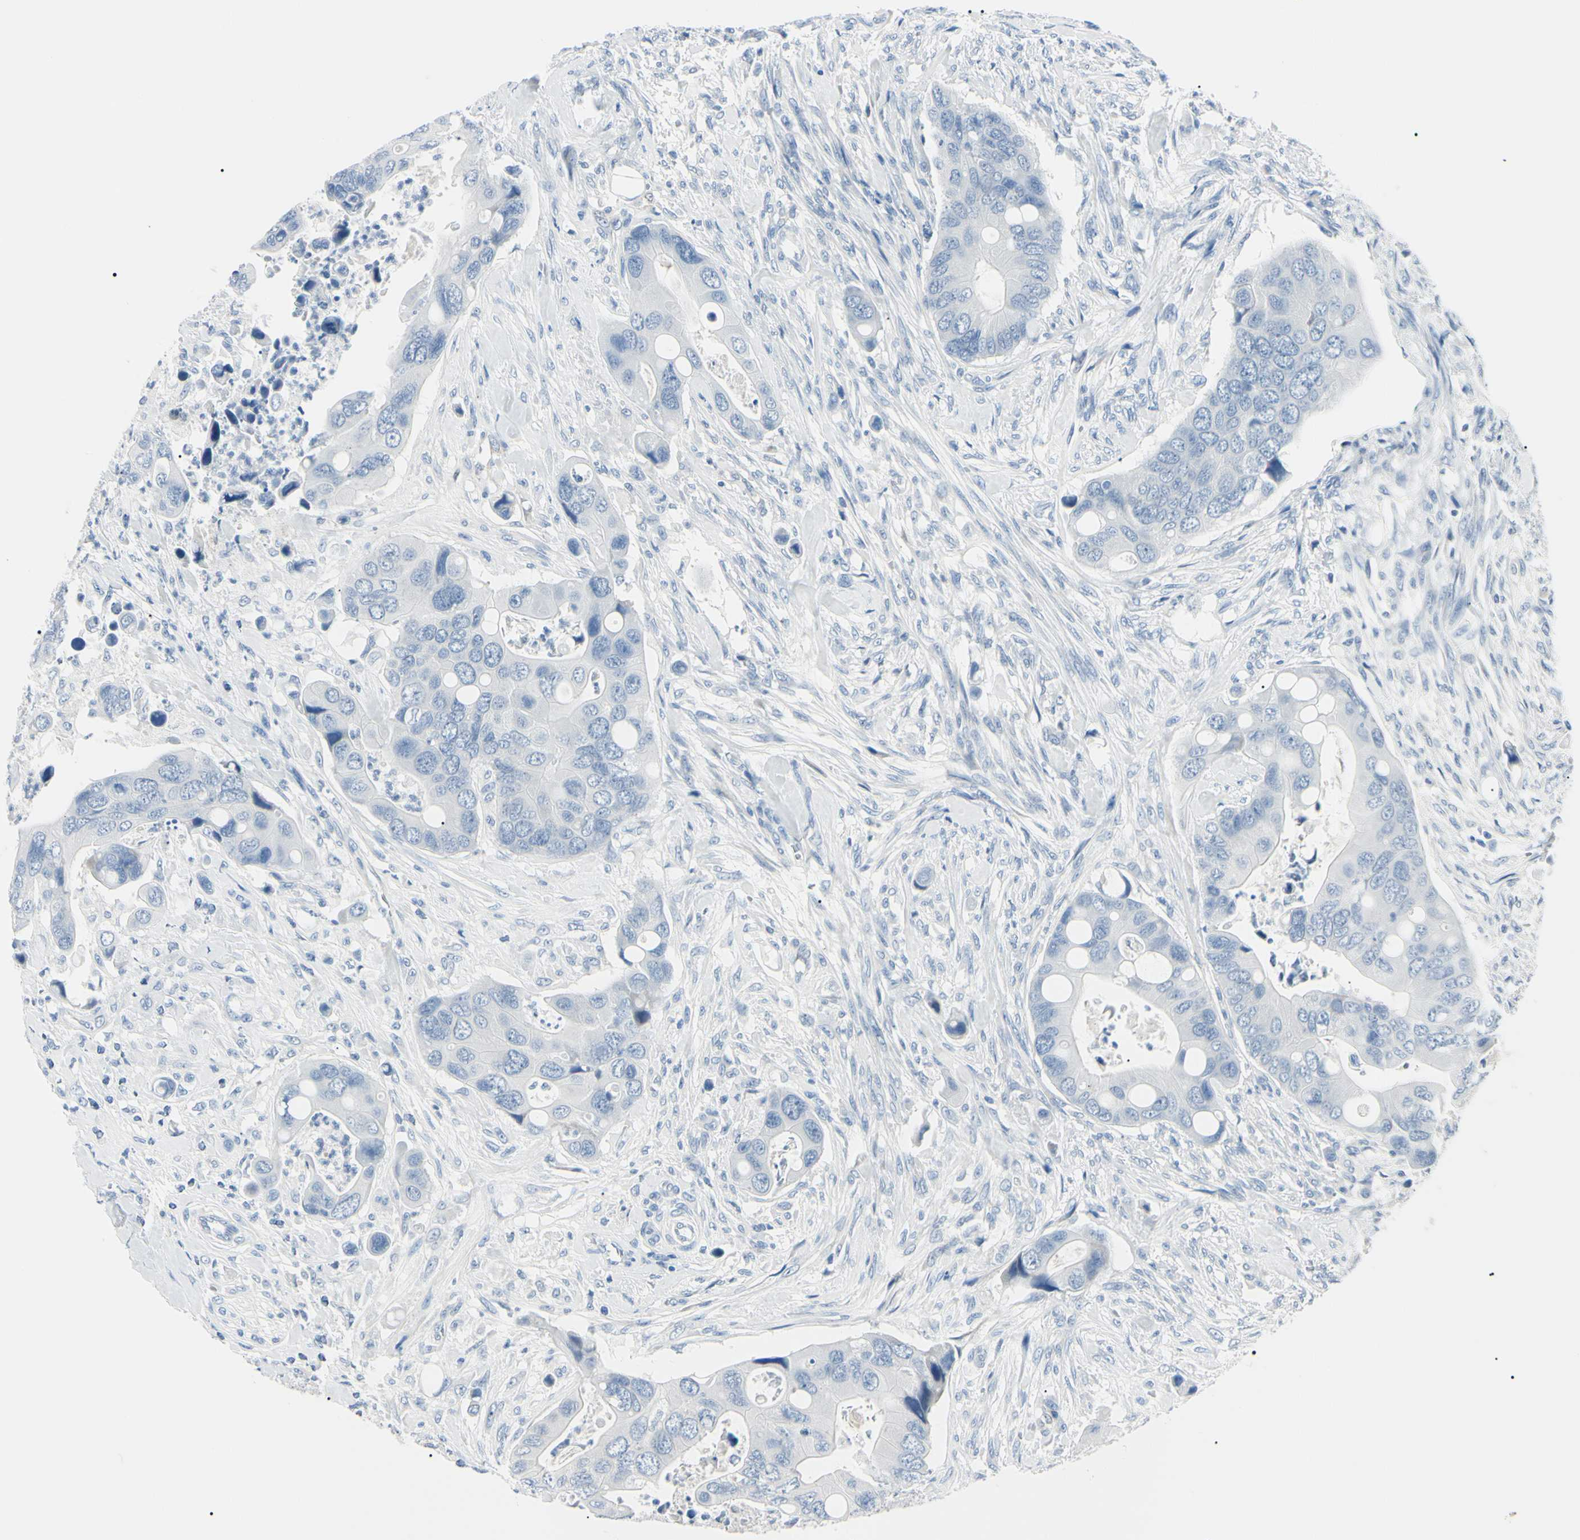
{"staining": {"intensity": "negative", "quantity": "none", "location": "none"}, "tissue": "colorectal cancer", "cell_type": "Tumor cells", "image_type": "cancer", "snomed": [{"axis": "morphology", "description": "Adenocarcinoma, NOS"}, {"axis": "topography", "description": "Rectum"}], "caption": "DAB (3,3'-diaminobenzidine) immunohistochemical staining of human colorectal cancer exhibits no significant expression in tumor cells.", "gene": "CA2", "patient": {"sex": "female", "age": 57}}